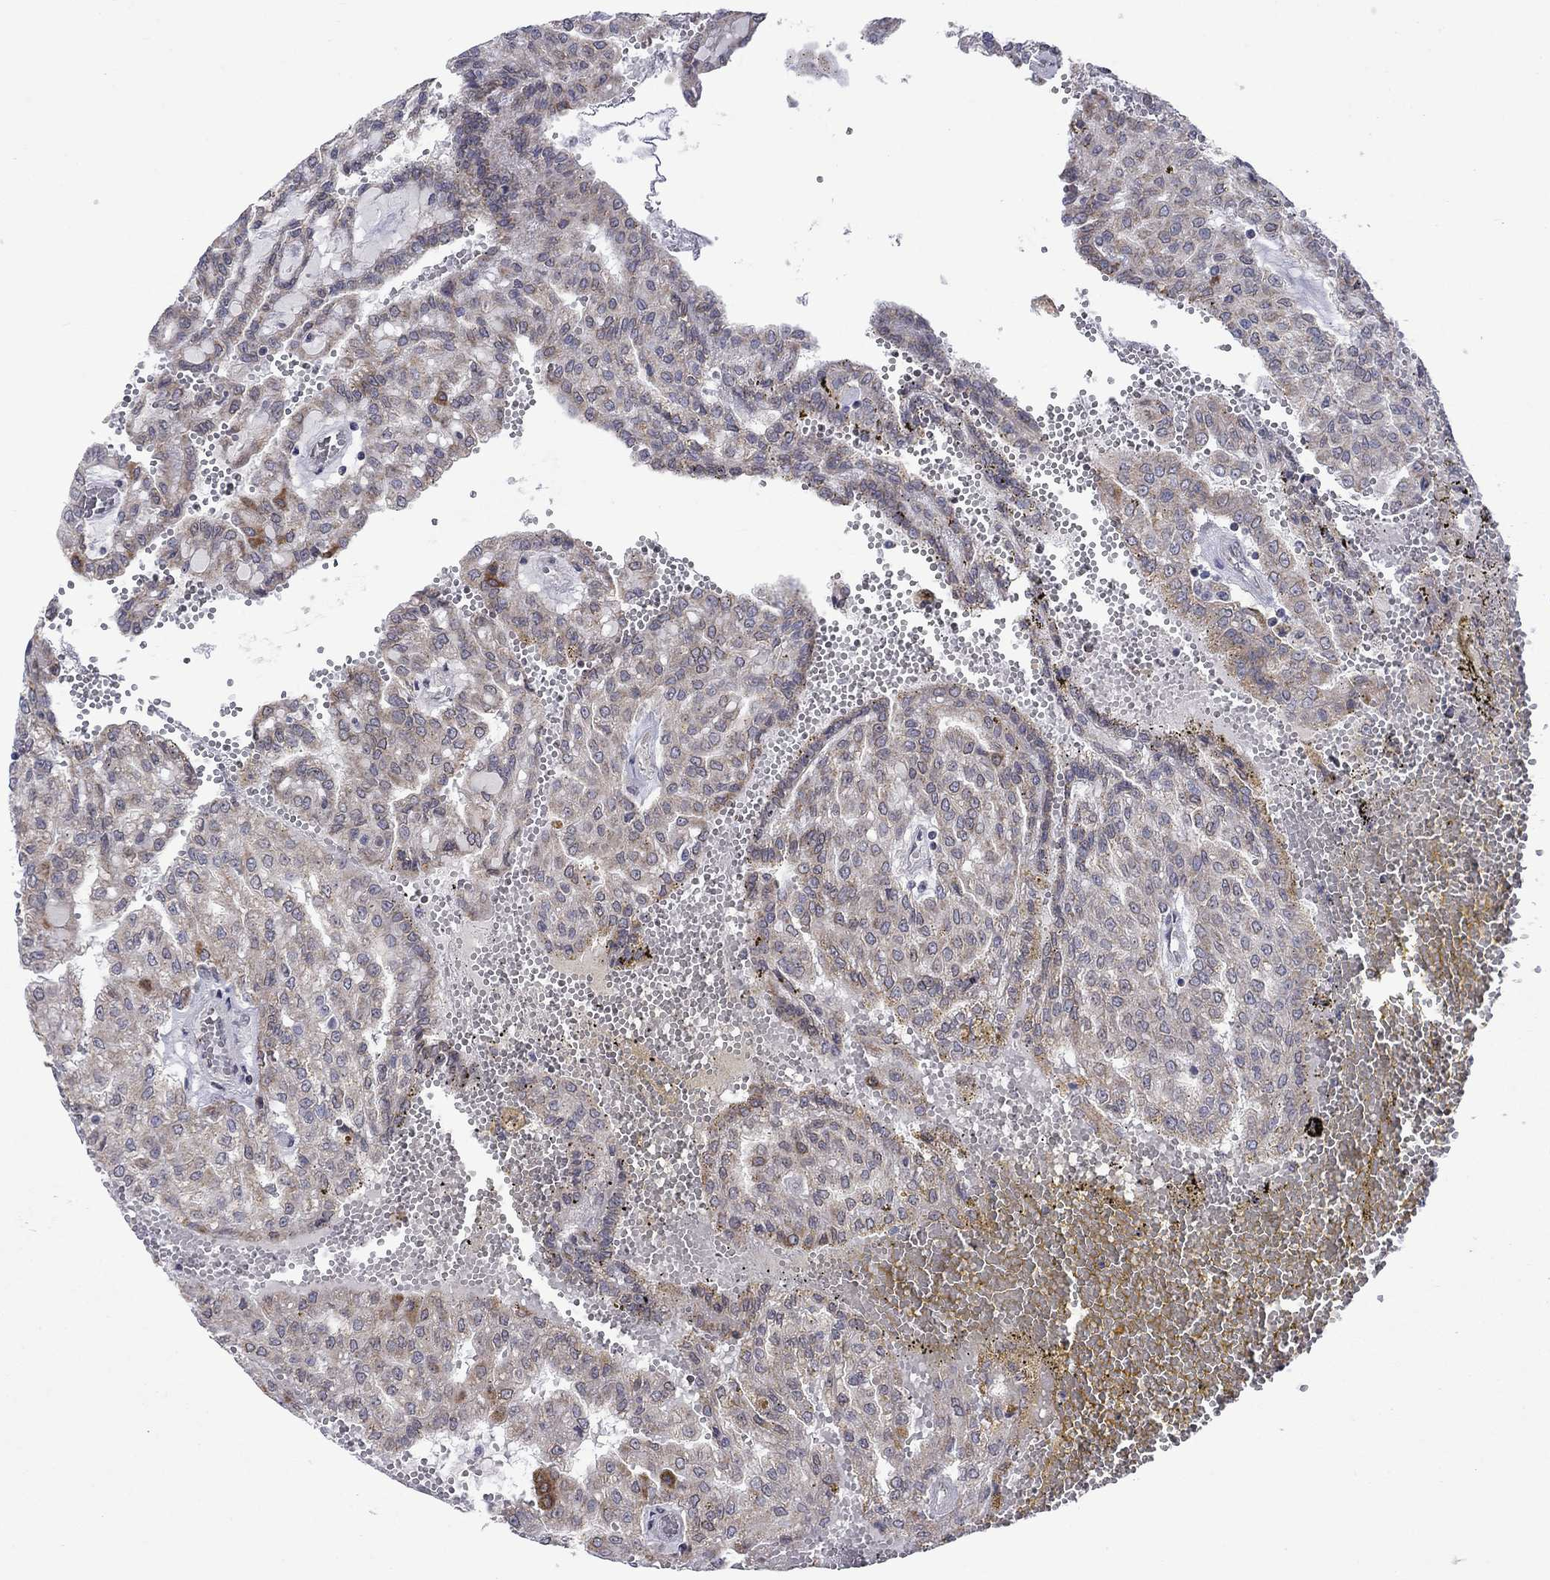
{"staining": {"intensity": "weak", "quantity": "25%-75%", "location": "cytoplasmic/membranous"}, "tissue": "renal cancer", "cell_type": "Tumor cells", "image_type": "cancer", "snomed": [{"axis": "morphology", "description": "Adenocarcinoma, NOS"}, {"axis": "topography", "description": "Kidney"}], "caption": "Immunohistochemical staining of renal adenocarcinoma displays low levels of weak cytoplasmic/membranous protein positivity in about 25%-75% of tumor cells. The protein of interest is shown in brown color, while the nuclei are stained blue.", "gene": "KCNJ16", "patient": {"sex": "male", "age": 63}}